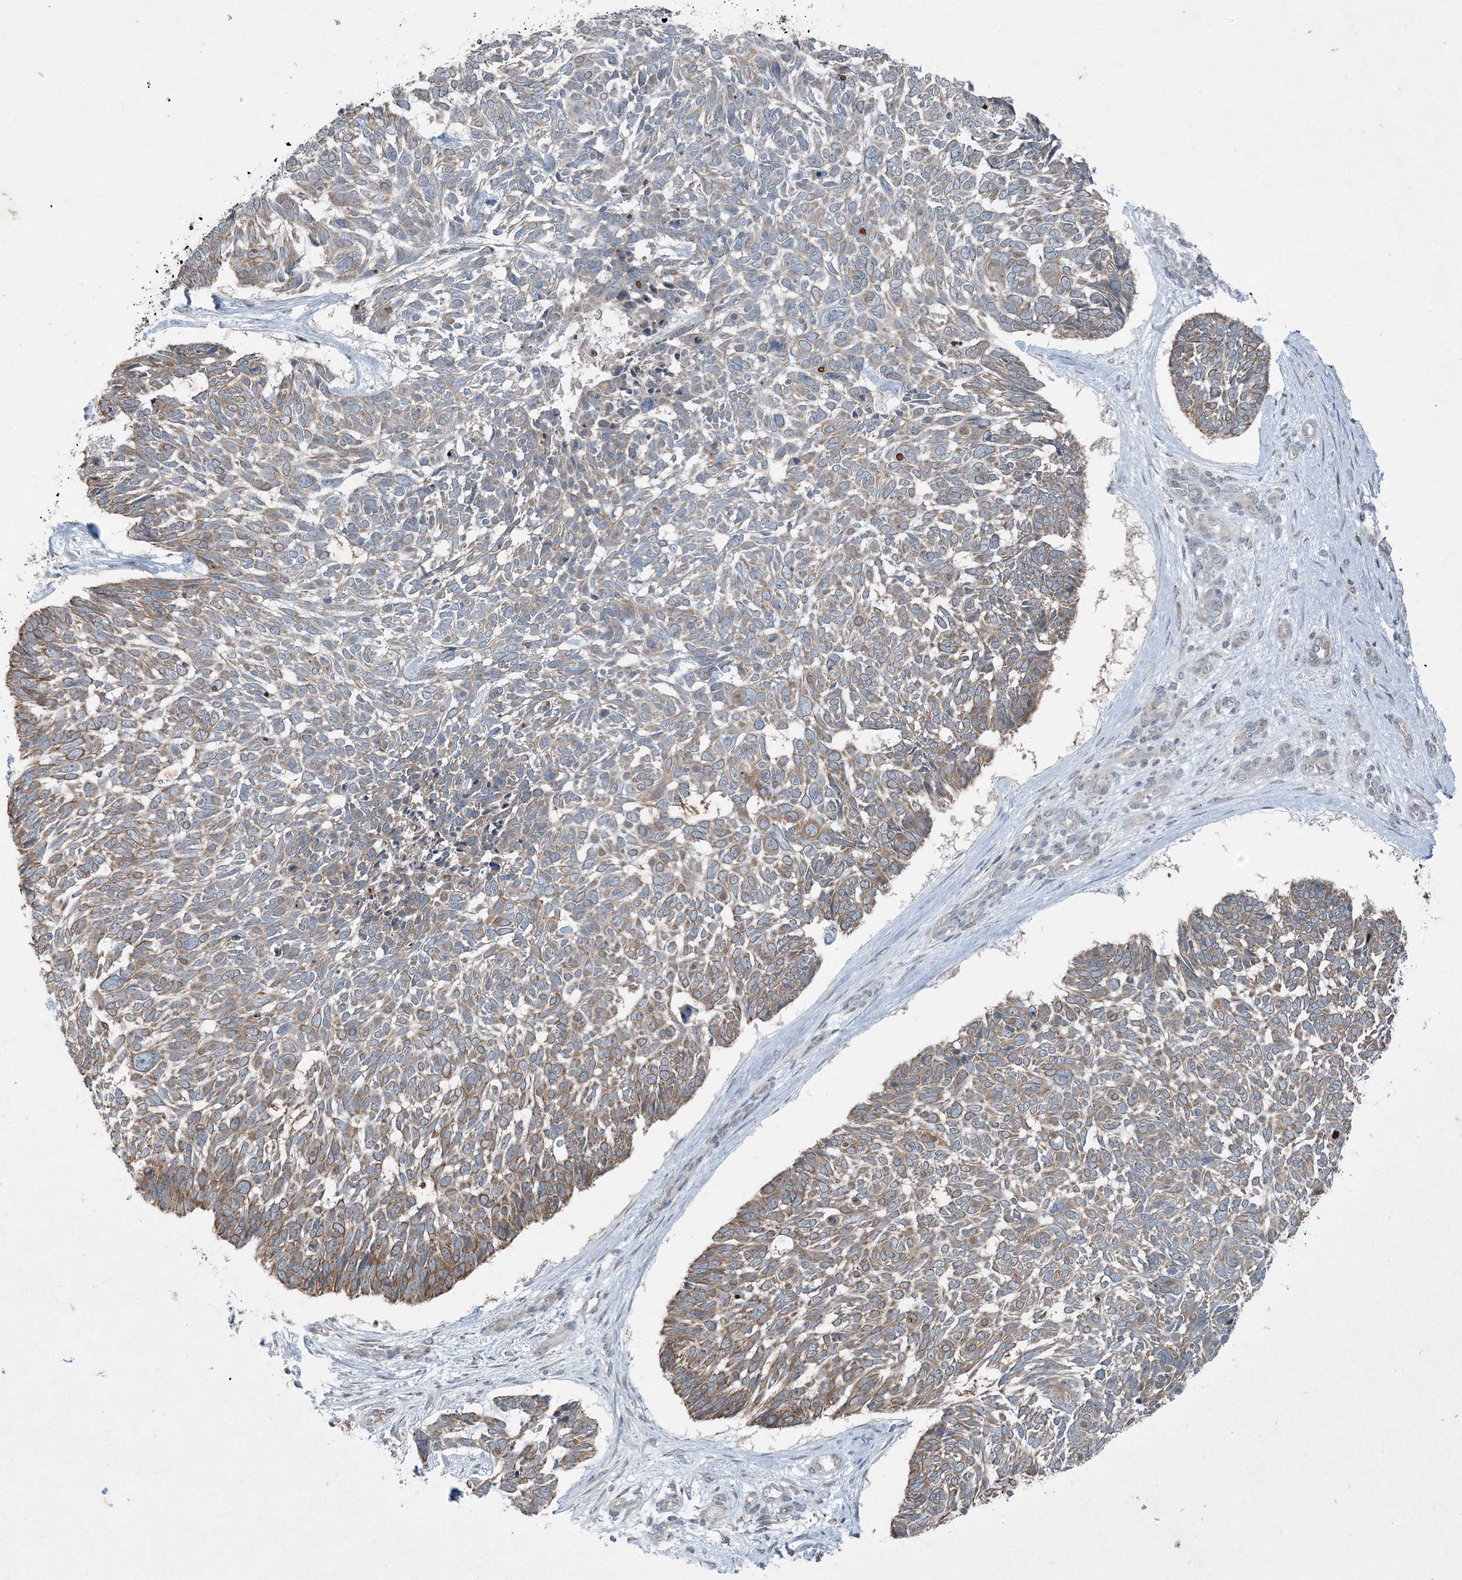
{"staining": {"intensity": "weak", "quantity": ">75%", "location": "cytoplasmic/membranous"}, "tissue": "skin cancer", "cell_type": "Tumor cells", "image_type": "cancer", "snomed": [{"axis": "morphology", "description": "Basal cell carcinoma"}, {"axis": "topography", "description": "Skin"}], "caption": "Immunohistochemistry (IHC) photomicrograph of skin cancer stained for a protein (brown), which reveals low levels of weak cytoplasmic/membranous expression in approximately >75% of tumor cells.", "gene": "PC", "patient": {"sex": "male", "age": 88}}